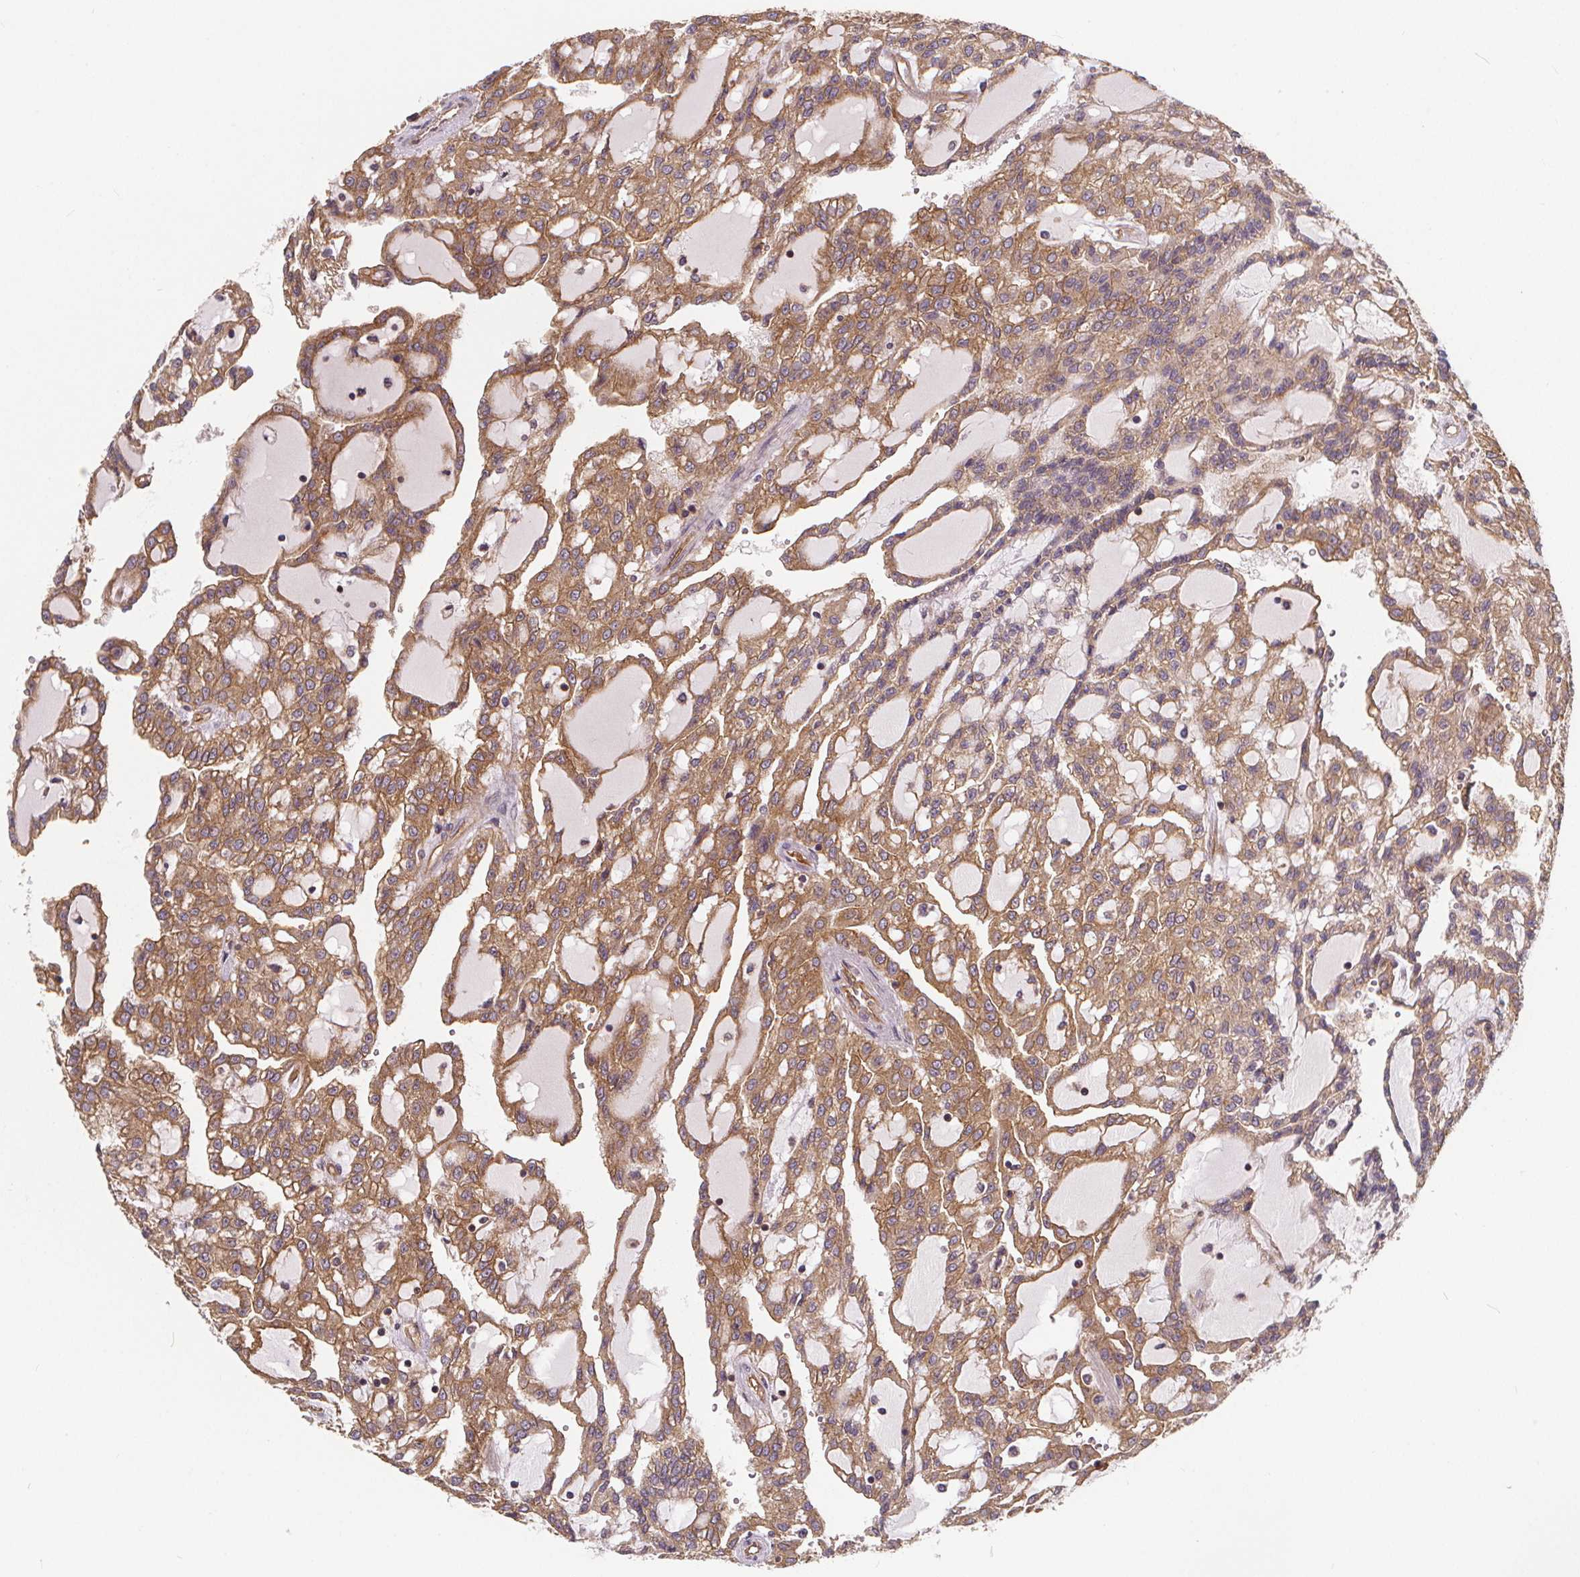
{"staining": {"intensity": "moderate", "quantity": ">75%", "location": "cytoplasmic/membranous"}, "tissue": "renal cancer", "cell_type": "Tumor cells", "image_type": "cancer", "snomed": [{"axis": "morphology", "description": "Adenocarcinoma, NOS"}, {"axis": "topography", "description": "Kidney"}], "caption": "Renal cancer (adenocarcinoma) tissue displays moderate cytoplasmic/membranous positivity in approximately >75% of tumor cells", "gene": "CLINT1", "patient": {"sex": "male", "age": 63}}